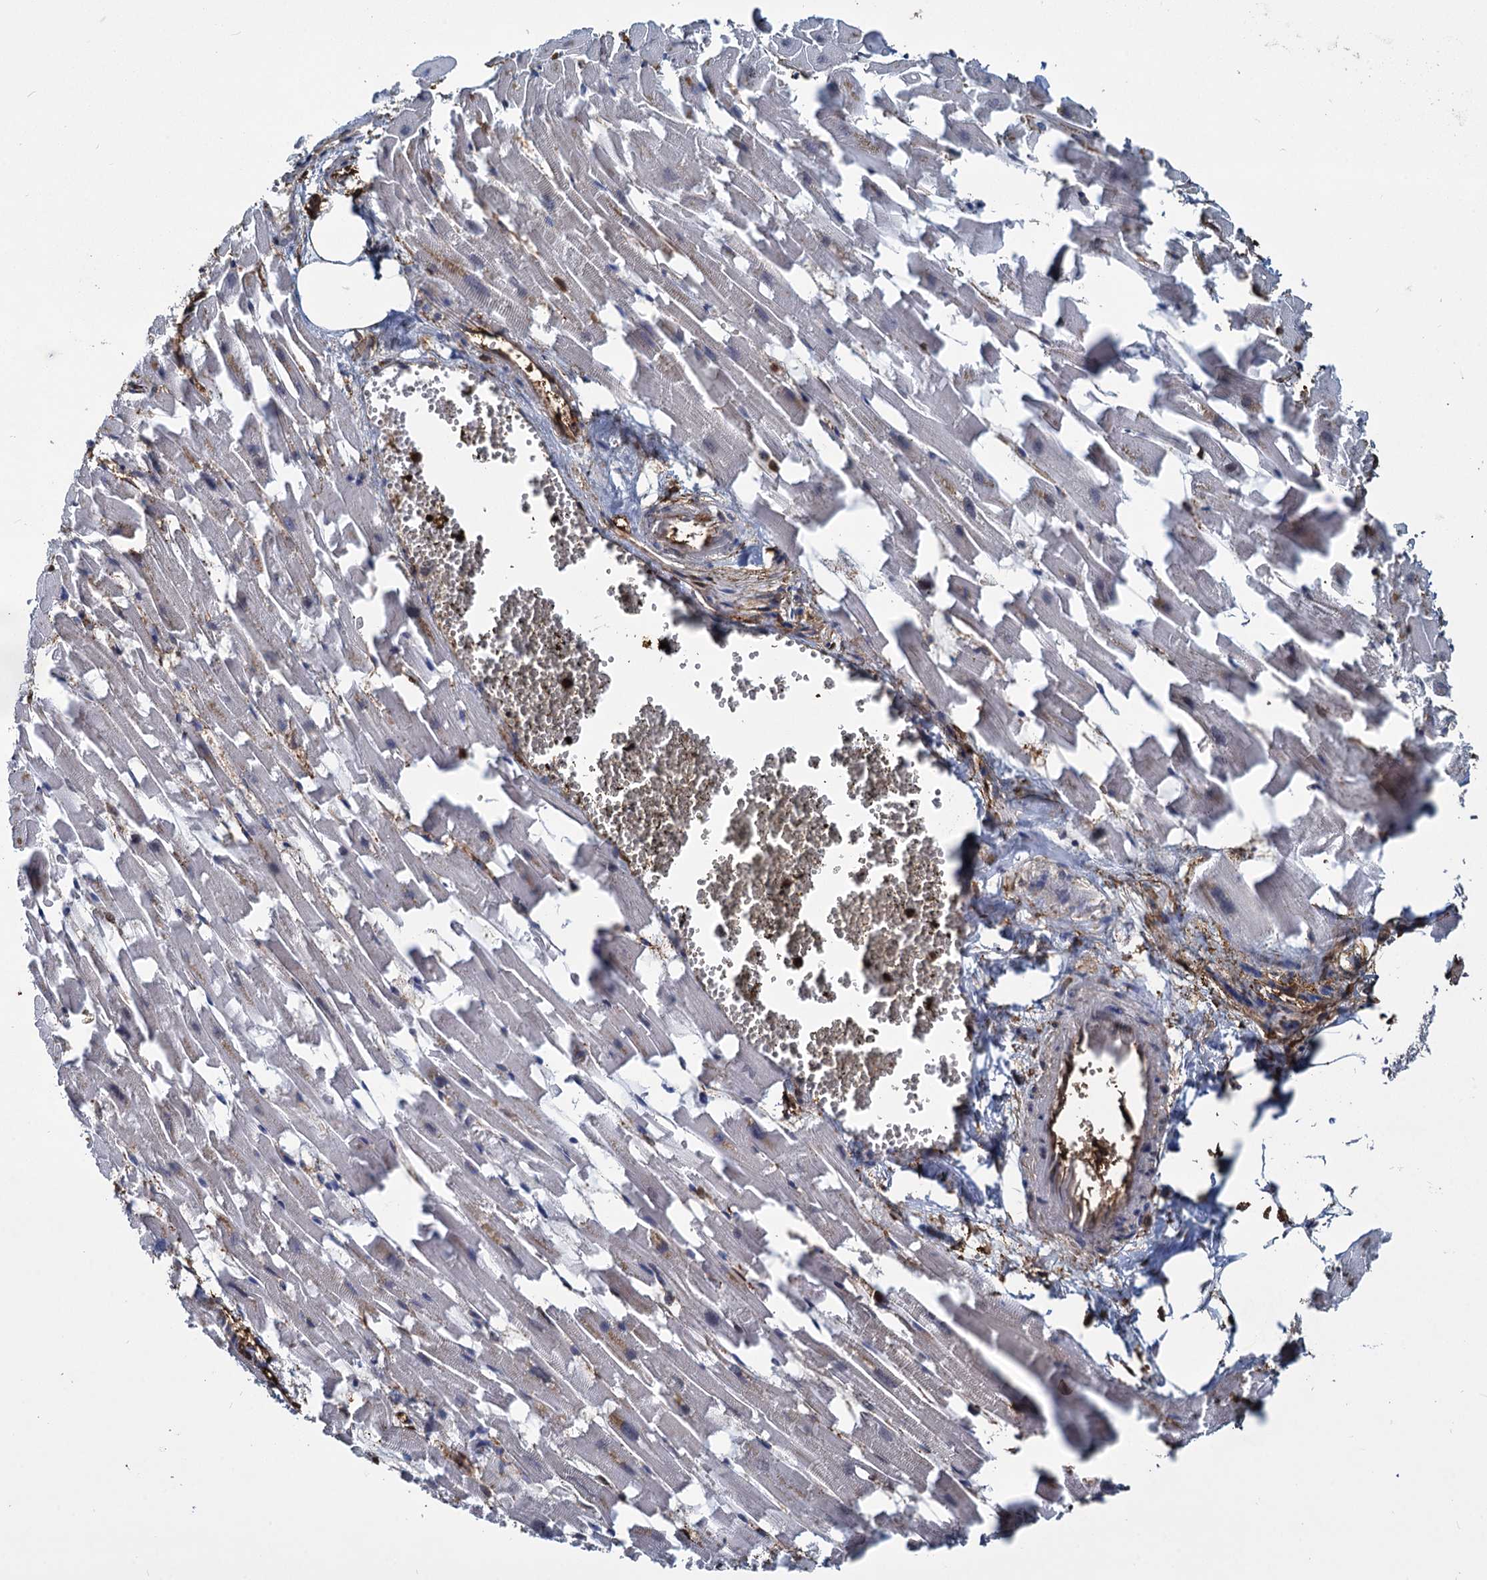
{"staining": {"intensity": "weak", "quantity": "<25%", "location": "cytoplasmic/membranous"}, "tissue": "heart muscle", "cell_type": "Cardiomyocytes", "image_type": "normal", "snomed": [{"axis": "morphology", "description": "Normal tissue, NOS"}, {"axis": "topography", "description": "Heart"}], "caption": "Immunohistochemistry (IHC) photomicrograph of benign heart muscle stained for a protein (brown), which exhibits no expression in cardiomyocytes.", "gene": "S100A6", "patient": {"sex": "female", "age": 64}}